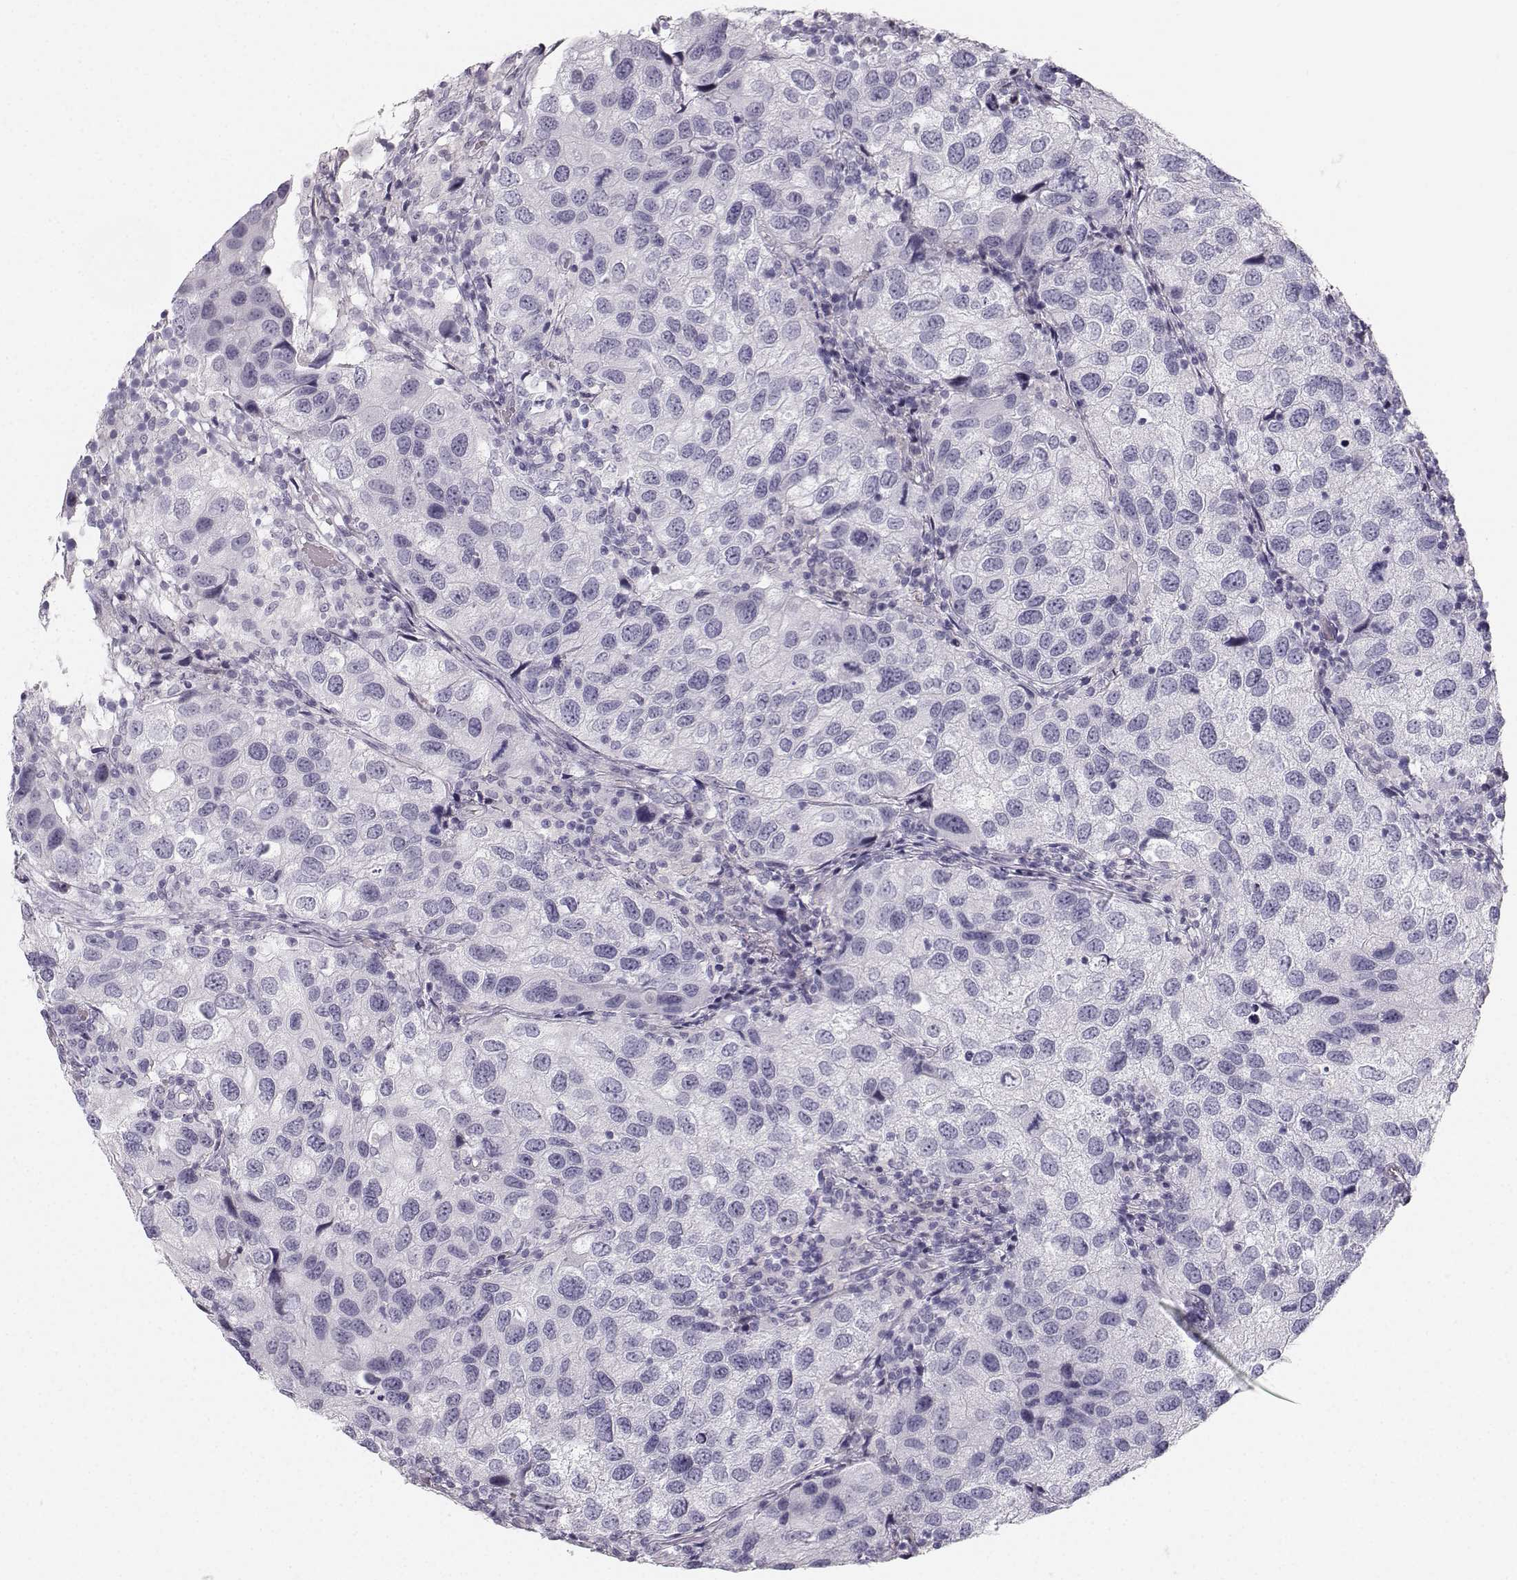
{"staining": {"intensity": "negative", "quantity": "none", "location": "none"}, "tissue": "urothelial cancer", "cell_type": "Tumor cells", "image_type": "cancer", "snomed": [{"axis": "morphology", "description": "Urothelial carcinoma, High grade"}, {"axis": "topography", "description": "Urinary bladder"}], "caption": "The immunohistochemistry histopathology image has no significant positivity in tumor cells of urothelial cancer tissue. (Brightfield microscopy of DAB (3,3'-diaminobenzidine) immunohistochemistry (IHC) at high magnification).", "gene": "CASR", "patient": {"sex": "male", "age": 79}}